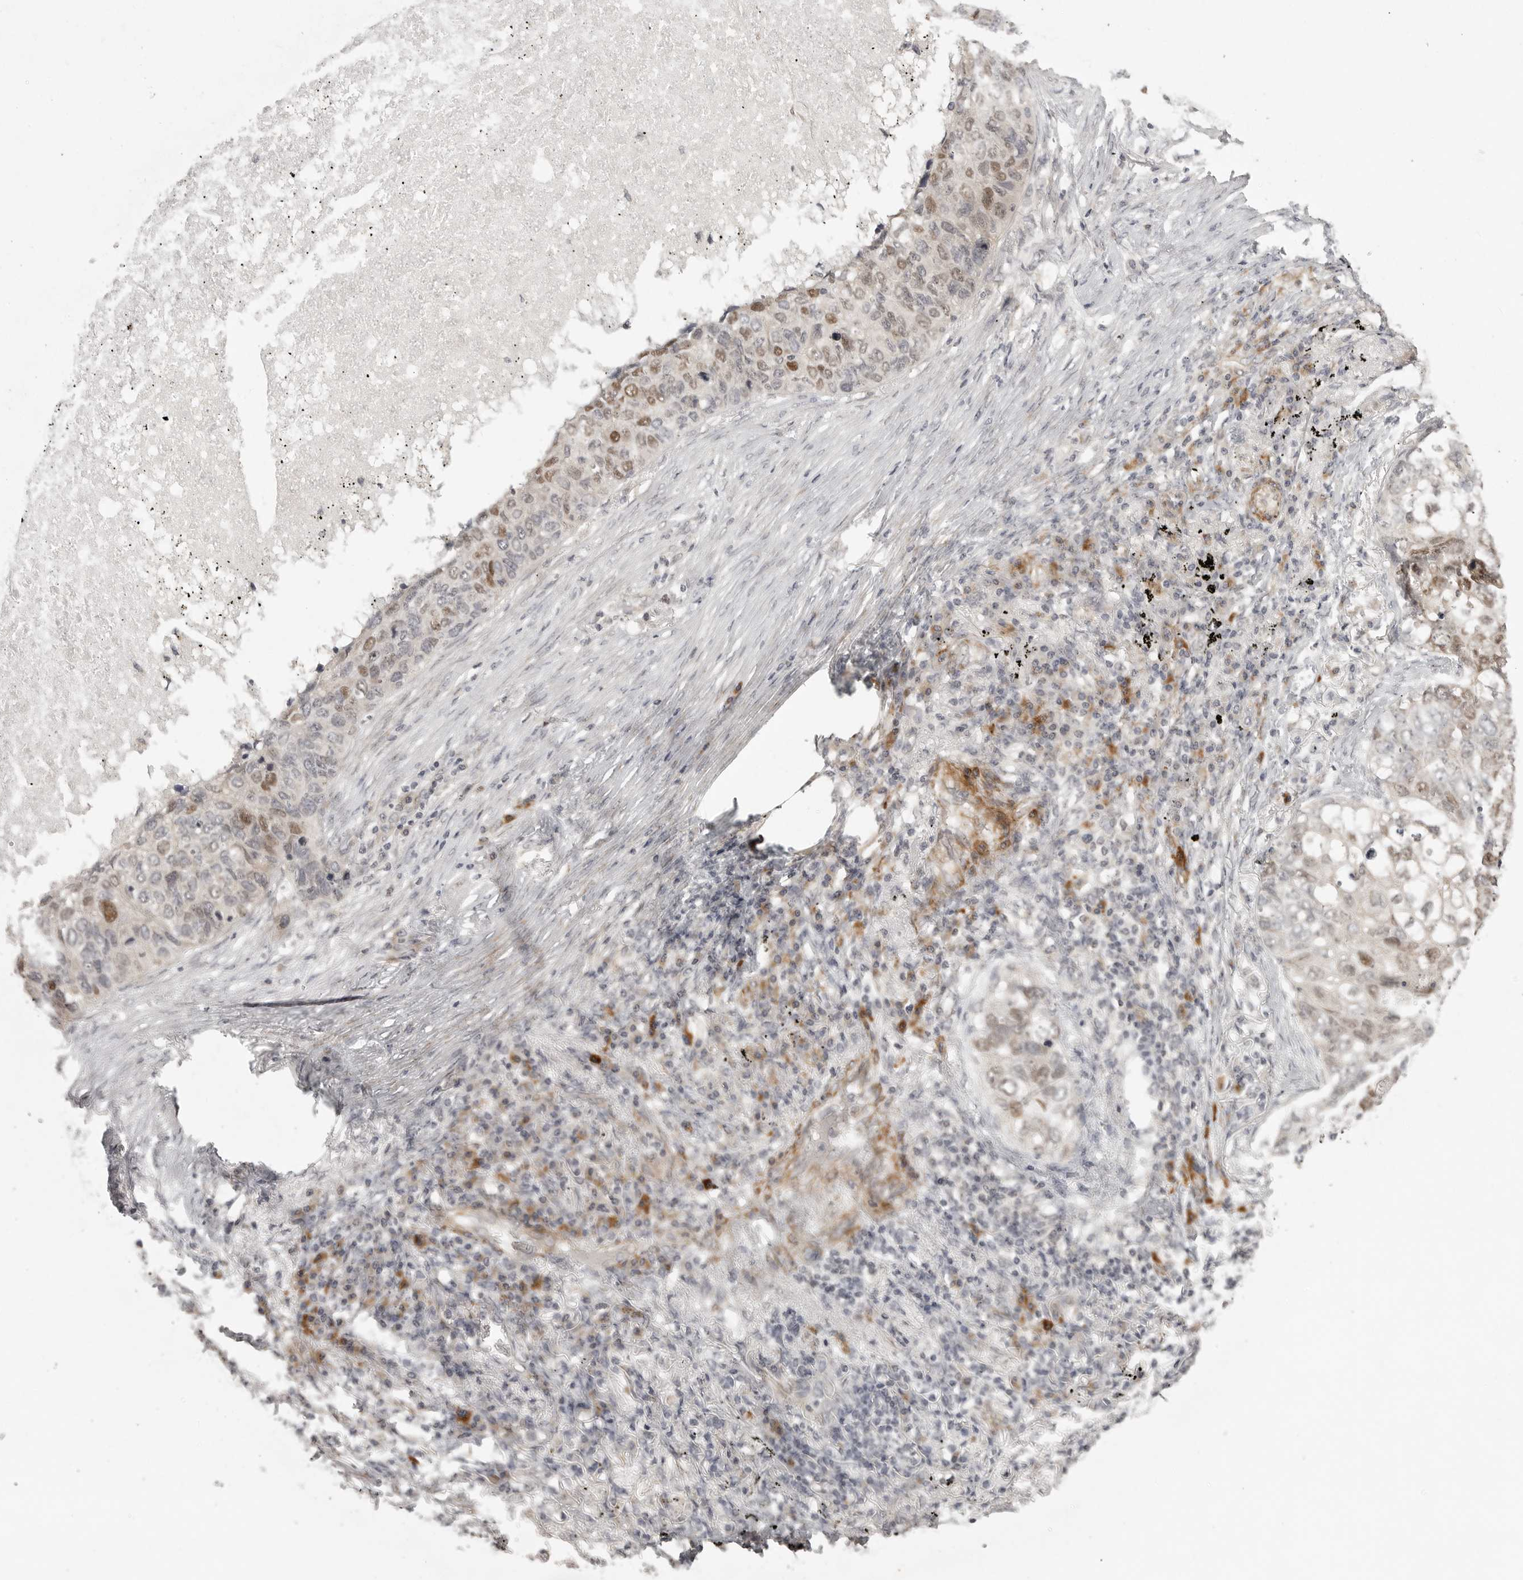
{"staining": {"intensity": "moderate", "quantity": "25%-75%", "location": "nuclear"}, "tissue": "lung cancer", "cell_type": "Tumor cells", "image_type": "cancer", "snomed": [{"axis": "morphology", "description": "Squamous cell carcinoma, NOS"}, {"axis": "topography", "description": "Lung"}], "caption": "A brown stain labels moderate nuclear expression of a protein in human lung cancer tumor cells. The staining was performed using DAB to visualize the protein expression in brown, while the nuclei were stained in blue with hematoxylin (Magnification: 20x).", "gene": "TUT4", "patient": {"sex": "female", "age": 63}}